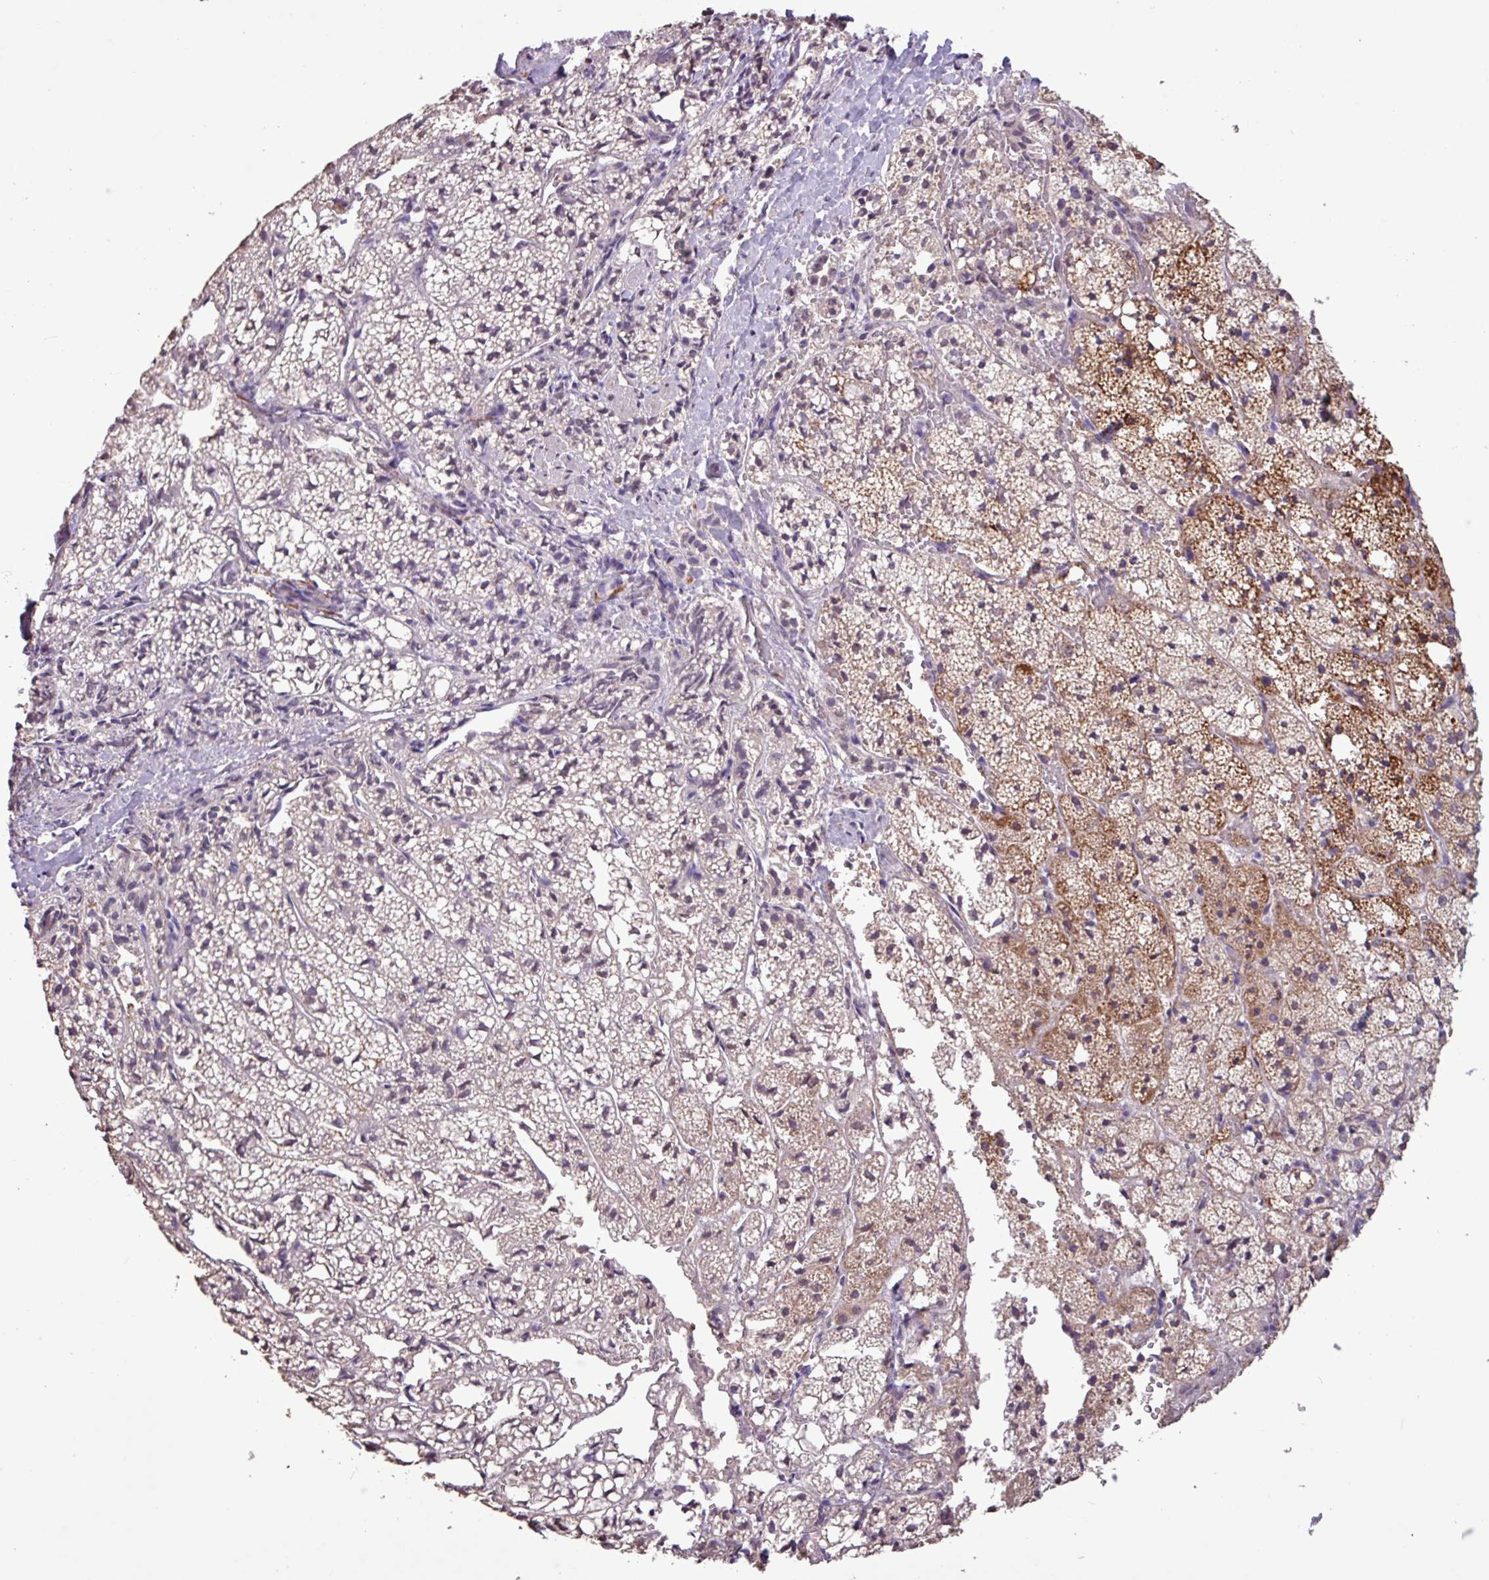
{"staining": {"intensity": "moderate", "quantity": "25%-75%", "location": "cytoplasmic/membranous"}, "tissue": "adrenal gland", "cell_type": "Glandular cells", "image_type": "normal", "snomed": [{"axis": "morphology", "description": "Normal tissue, NOS"}, {"axis": "topography", "description": "Adrenal gland"}], "caption": "Immunohistochemical staining of unremarkable human adrenal gland exhibits moderate cytoplasmic/membranous protein positivity in approximately 25%-75% of glandular cells.", "gene": "L3MBTL3", "patient": {"sex": "male", "age": 53}}